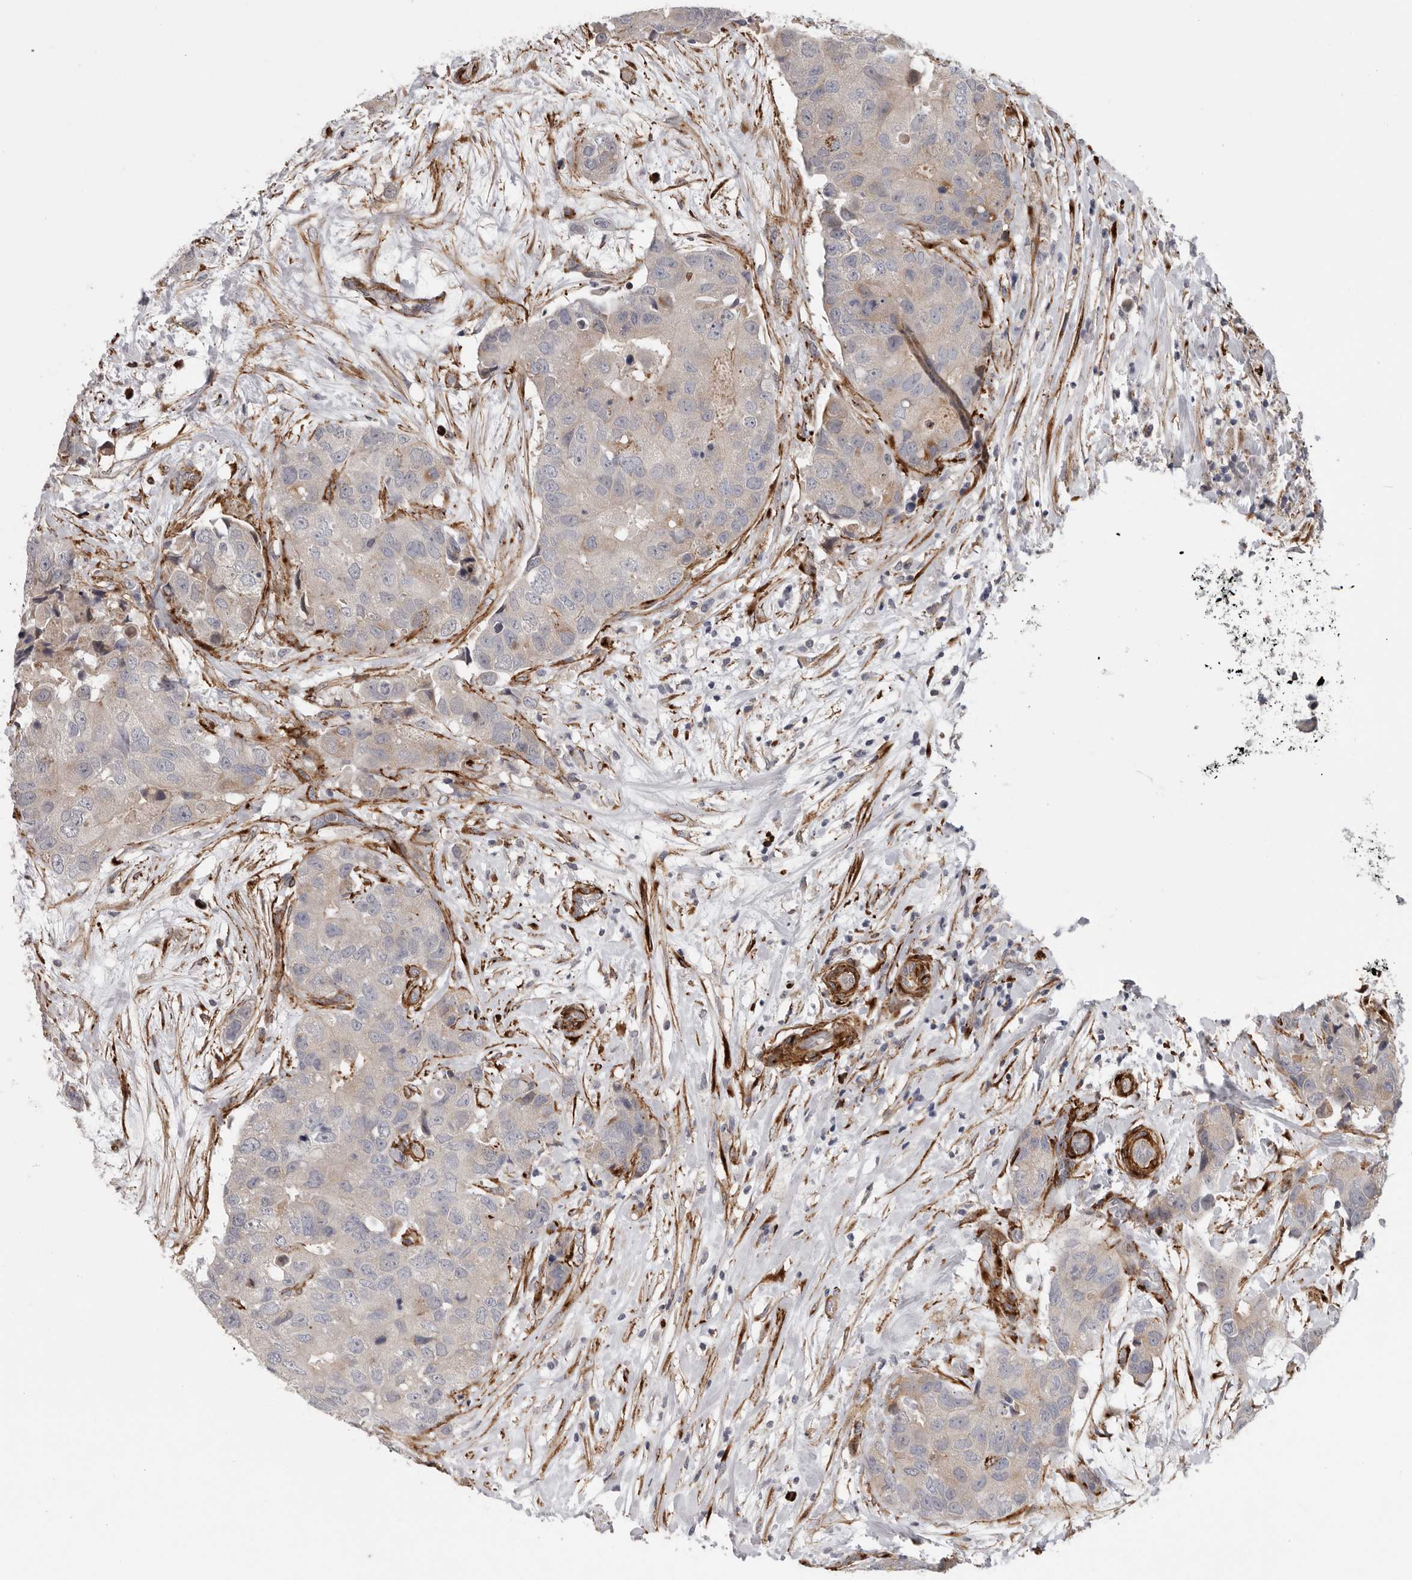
{"staining": {"intensity": "weak", "quantity": "25%-75%", "location": "cytoplasmic/membranous"}, "tissue": "breast cancer", "cell_type": "Tumor cells", "image_type": "cancer", "snomed": [{"axis": "morphology", "description": "Duct carcinoma"}, {"axis": "topography", "description": "Breast"}], "caption": "An immunohistochemistry histopathology image of tumor tissue is shown. Protein staining in brown shows weak cytoplasmic/membranous positivity in intraductal carcinoma (breast) within tumor cells.", "gene": "ATXN3L", "patient": {"sex": "female", "age": 62}}